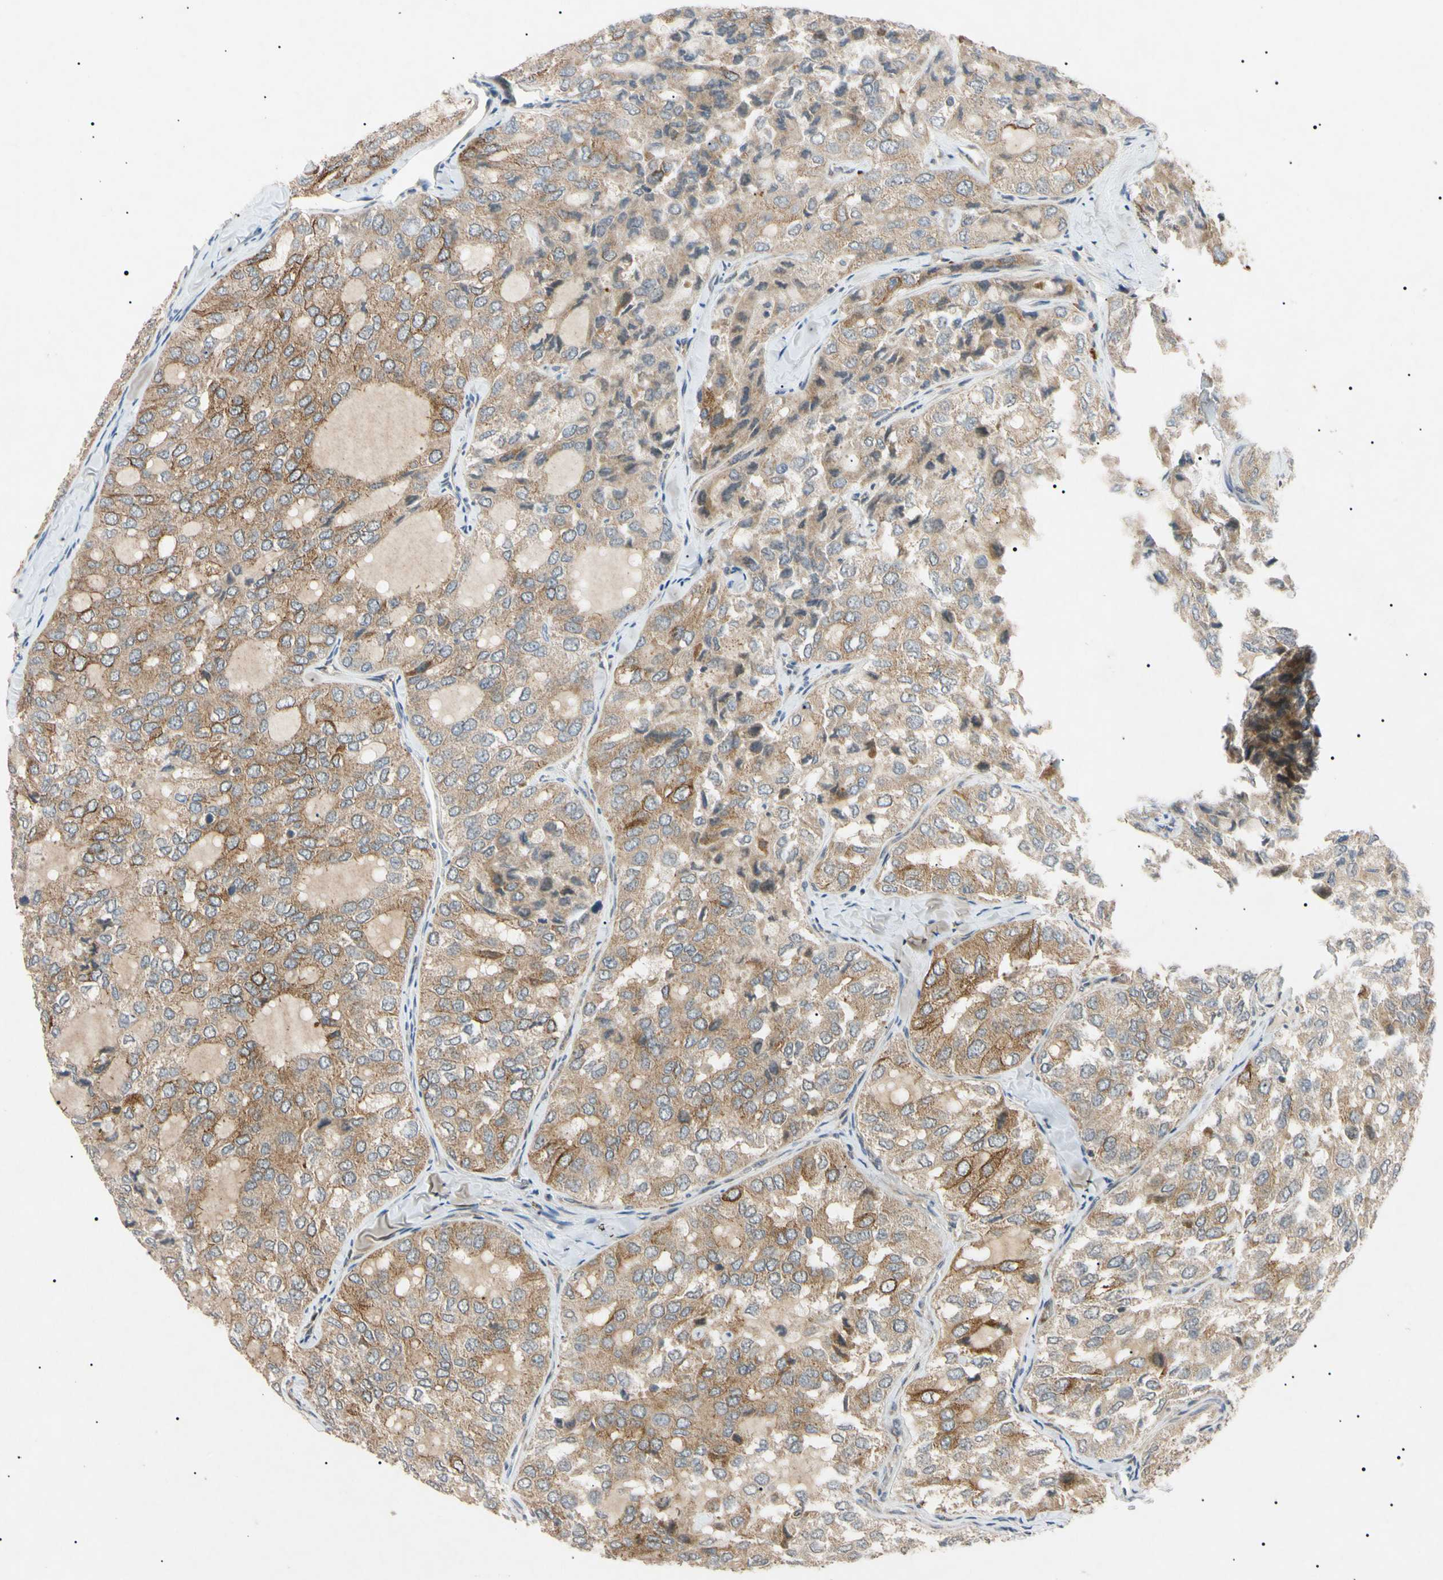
{"staining": {"intensity": "moderate", "quantity": "25%-75%", "location": "cytoplasmic/membranous,nuclear"}, "tissue": "thyroid cancer", "cell_type": "Tumor cells", "image_type": "cancer", "snomed": [{"axis": "morphology", "description": "Follicular adenoma carcinoma, NOS"}, {"axis": "topography", "description": "Thyroid gland"}], "caption": "Thyroid cancer stained with a protein marker reveals moderate staining in tumor cells.", "gene": "TUBB4A", "patient": {"sex": "male", "age": 75}}